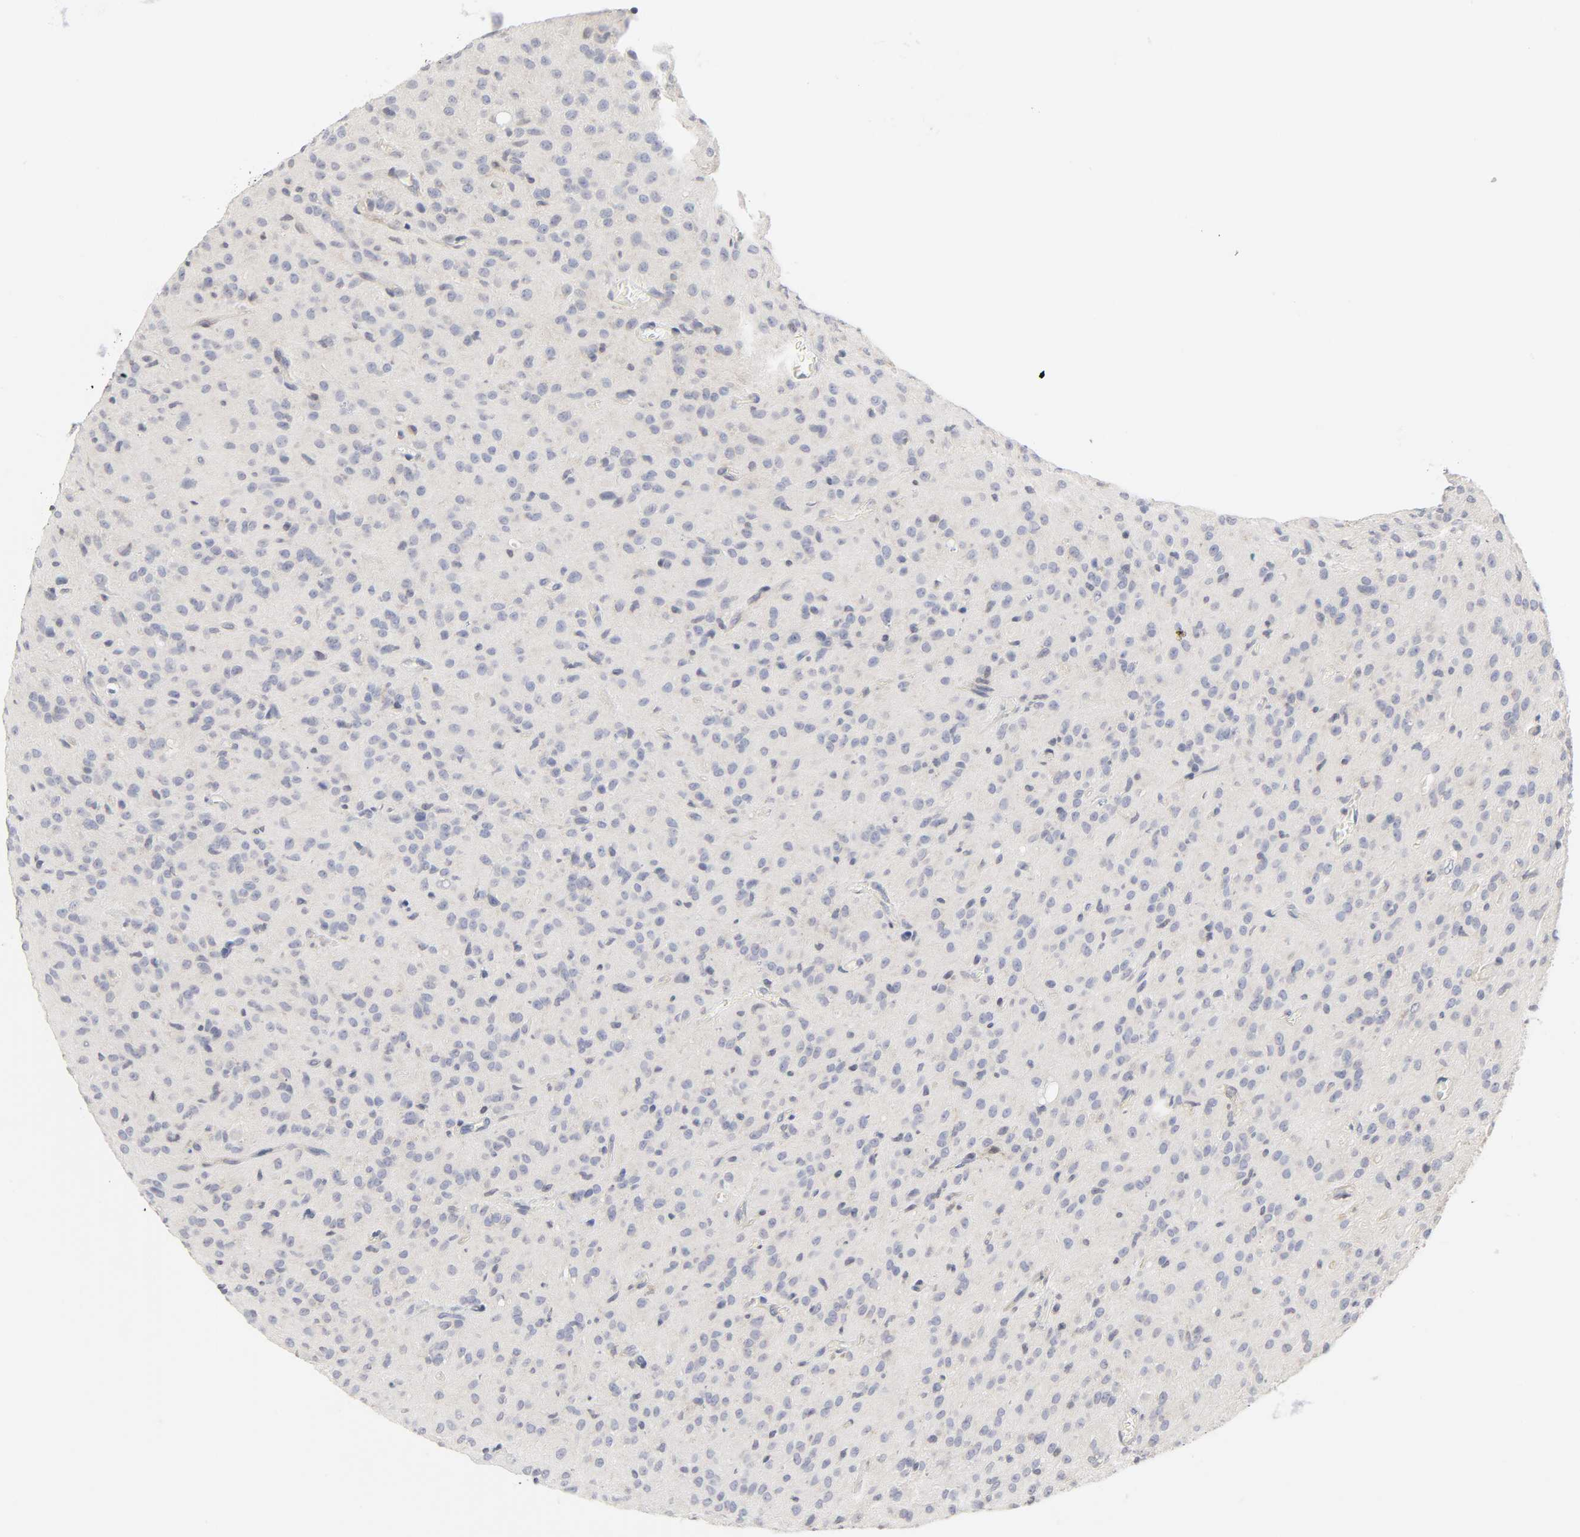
{"staining": {"intensity": "weak", "quantity": ">75%", "location": "cytoplasmic/membranous"}, "tissue": "glioma", "cell_type": "Tumor cells", "image_type": "cancer", "snomed": [{"axis": "morphology", "description": "Glioma, malignant, High grade"}, {"axis": "topography", "description": "Brain"}], "caption": "The histopathology image displays staining of malignant high-grade glioma, revealing weak cytoplasmic/membranous protein positivity (brown color) within tumor cells. The staining is performed using DAB (3,3'-diaminobenzidine) brown chromogen to label protein expression. The nuclei are counter-stained blue using hematoxylin.", "gene": "IL4R", "patient": {"sex": "female", "age": 59}}